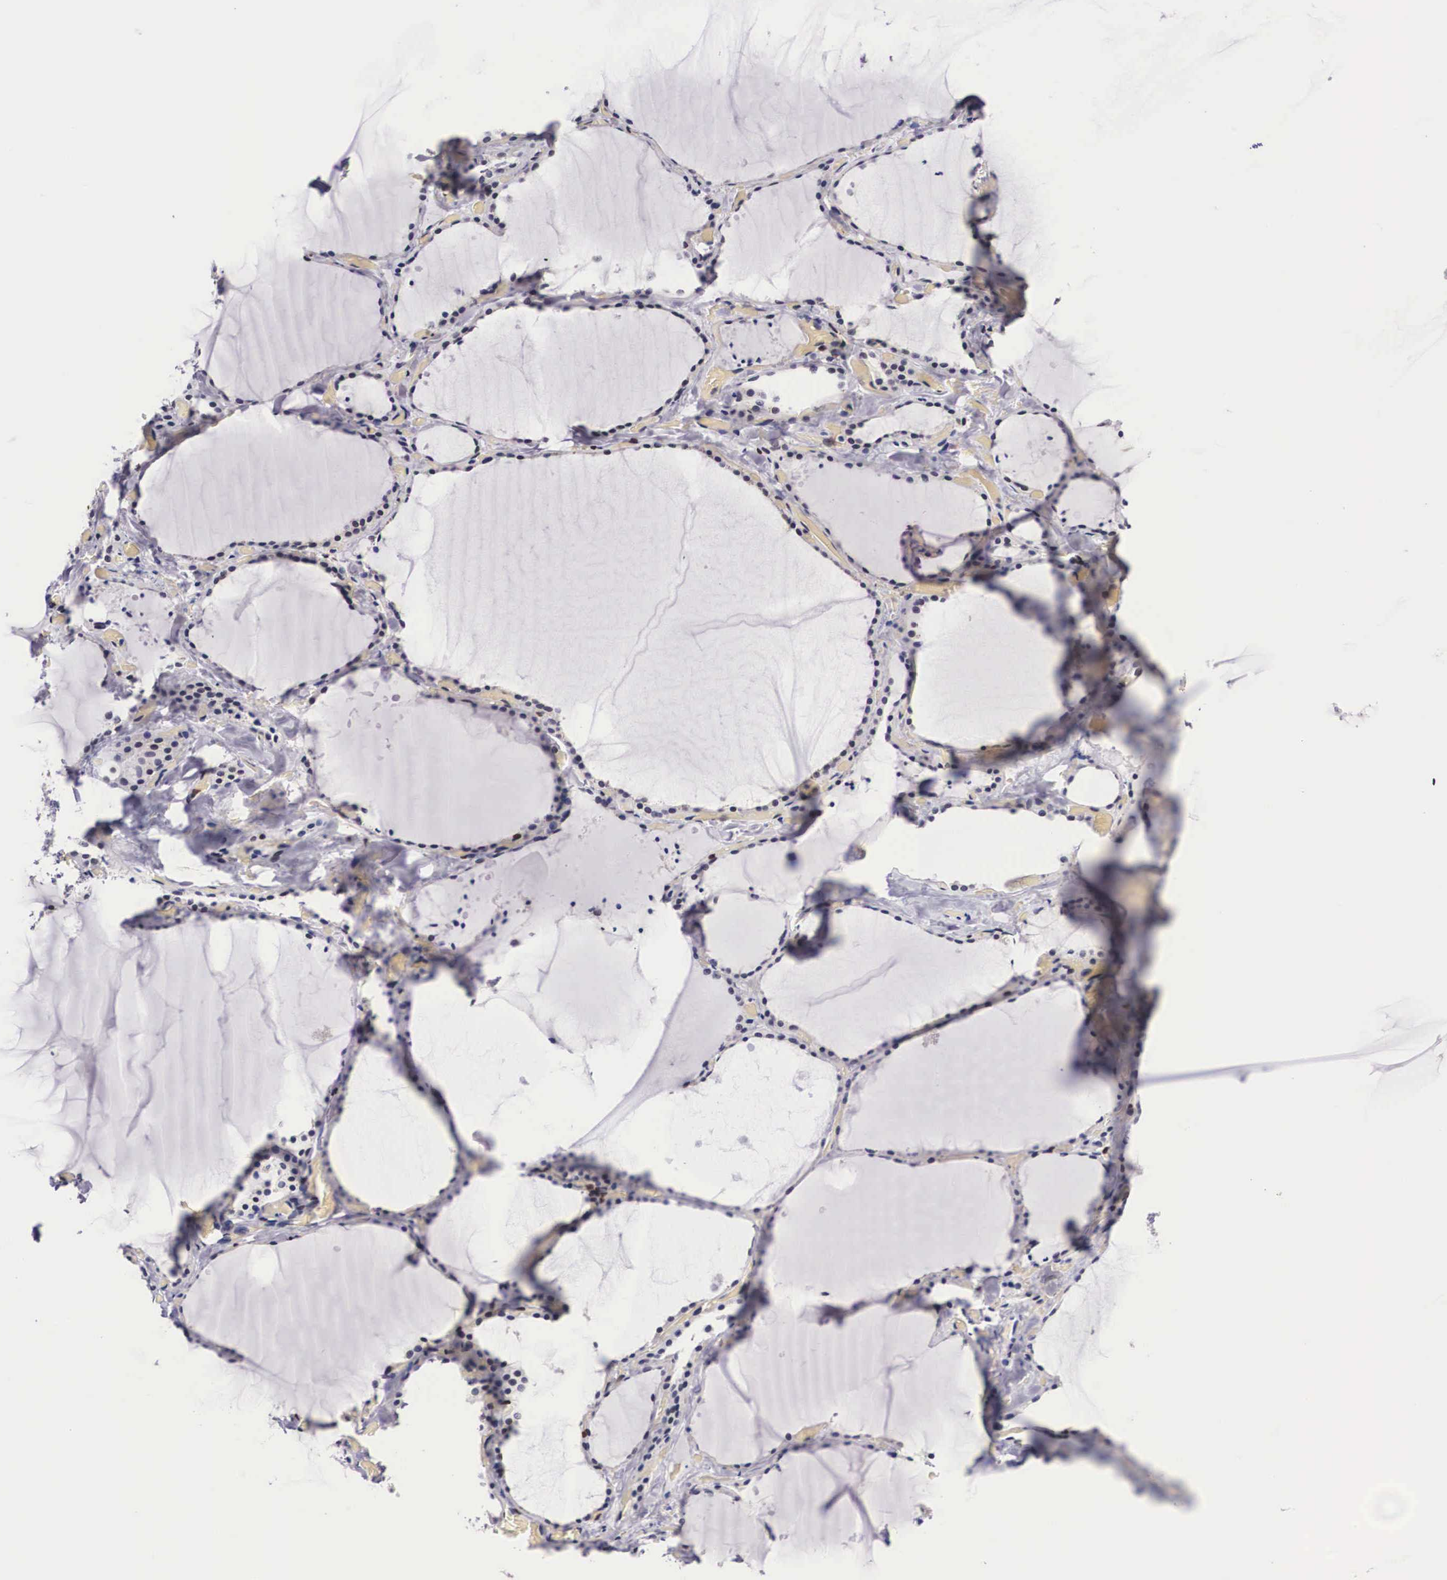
{"staining": {"intensity": "moderate", "quantity": "<25%", "location": "nuclear"}, "tissue": "thyroid gland", "cell_type": "Glandular cells", "image_type": "normal", "snomed": [{"axis": "morphology", "description": "Normal tissue, NOS"}, {"axis": "topography", "description": "Thyroid gland"}], "caption": "Immunohistochemical staining of benign human thyroid gland exhibits low levels of moderate nuclear staining in about <25% of glandular cells.", "gene": "KHDRBS3", "patient": {"sex": "male", "age": 34}}